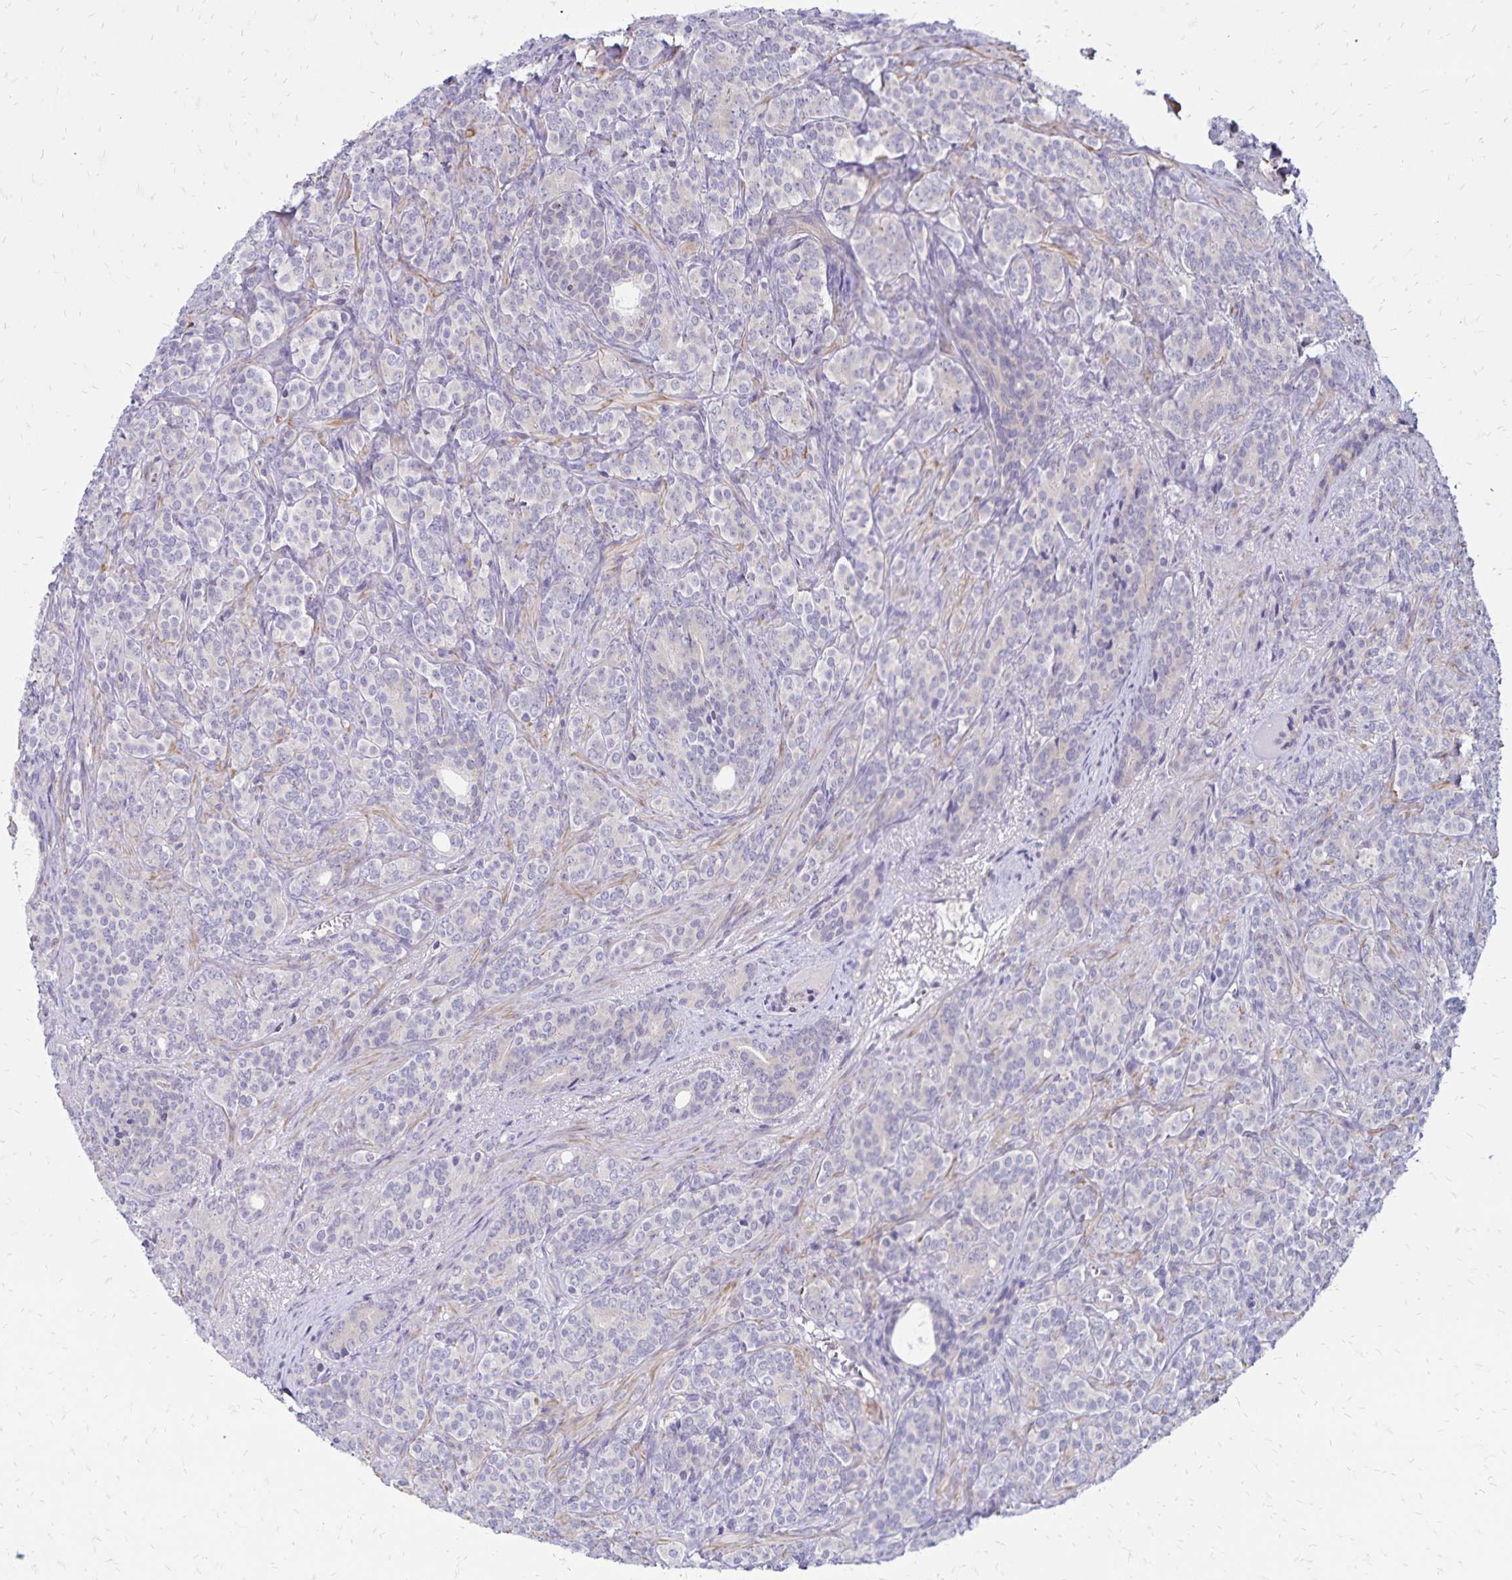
{"staining": {"intensity": "negative", "quantity": "none", "location": "none"}, "tissue": "prostate cancer", "cell_type": "Tumor cells", "image_type": "cancer", "snomed": [{"axis": "morphology", "description": "Adenocarcinoma, High grade"}, {"axis": "topography", "description": "Prostate"}], "caption": "IHC histopathology image of neoplastic tissue: prostate cancer (adenocarcinoma (high-grade)) stained with DAB displays no significant protein expression in tumor cells.", "gene": "FSD1", "patient": {"sex": "male", "age": 84}}